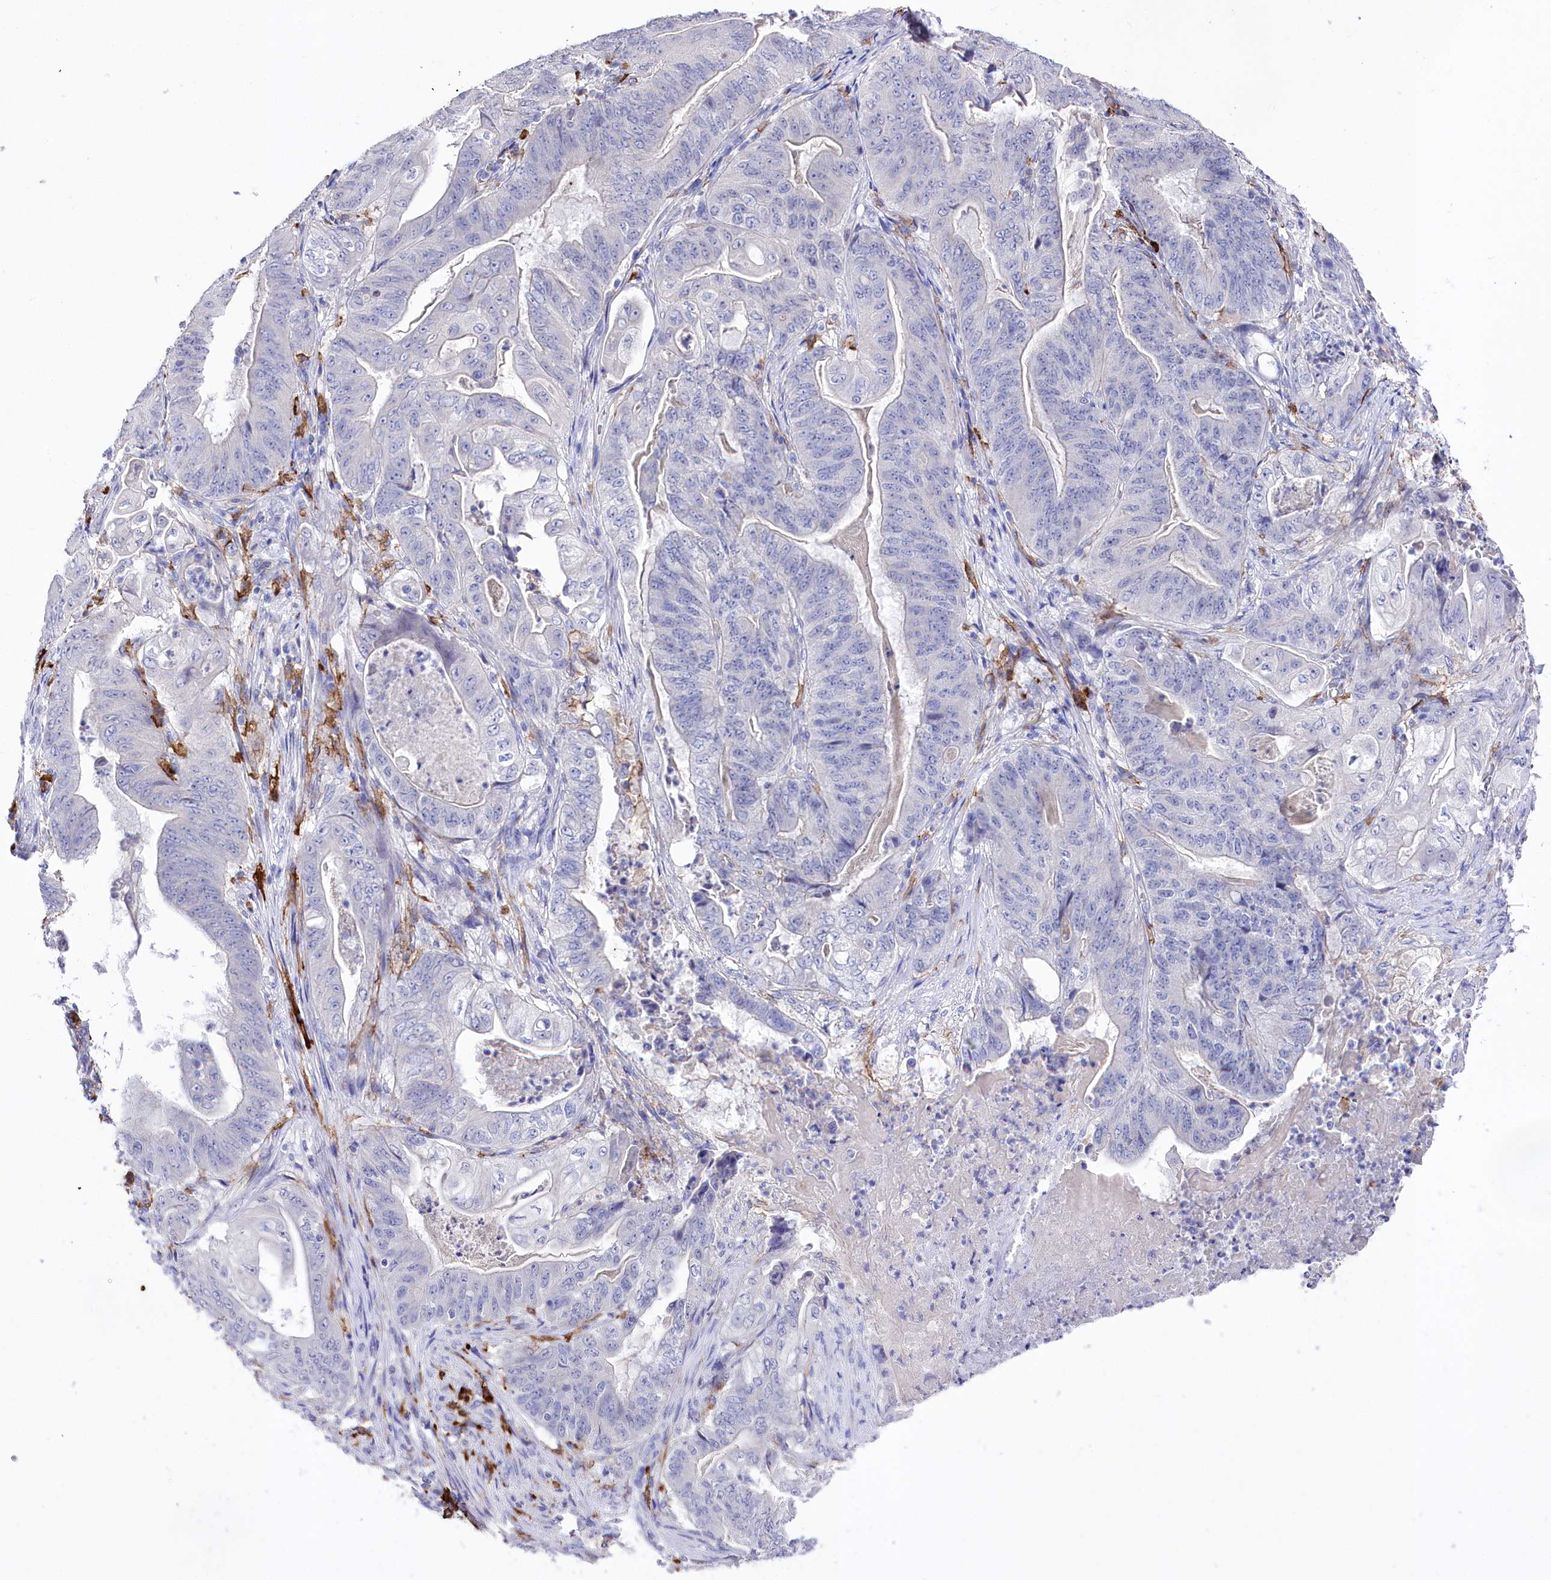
{"staining": {"intensity": "negative", "quantity": "none", "location": "none"}, "tissue": "stomach cancer", "cell_type": "Tumor cells", "image_type": "cancer", "snomed": [{"axis": "morphology", "description": "Adenocarcinoma, NOS"}, {"axis": "topography", "description": "Stomach"}], "caption": "Stomach cancer (adenocarcinoma) stained for a protein using IHC exhibits no positivity tumor cells.", "gene": "CLEC4M", "patient": {"sex": "female", "age": 73}}